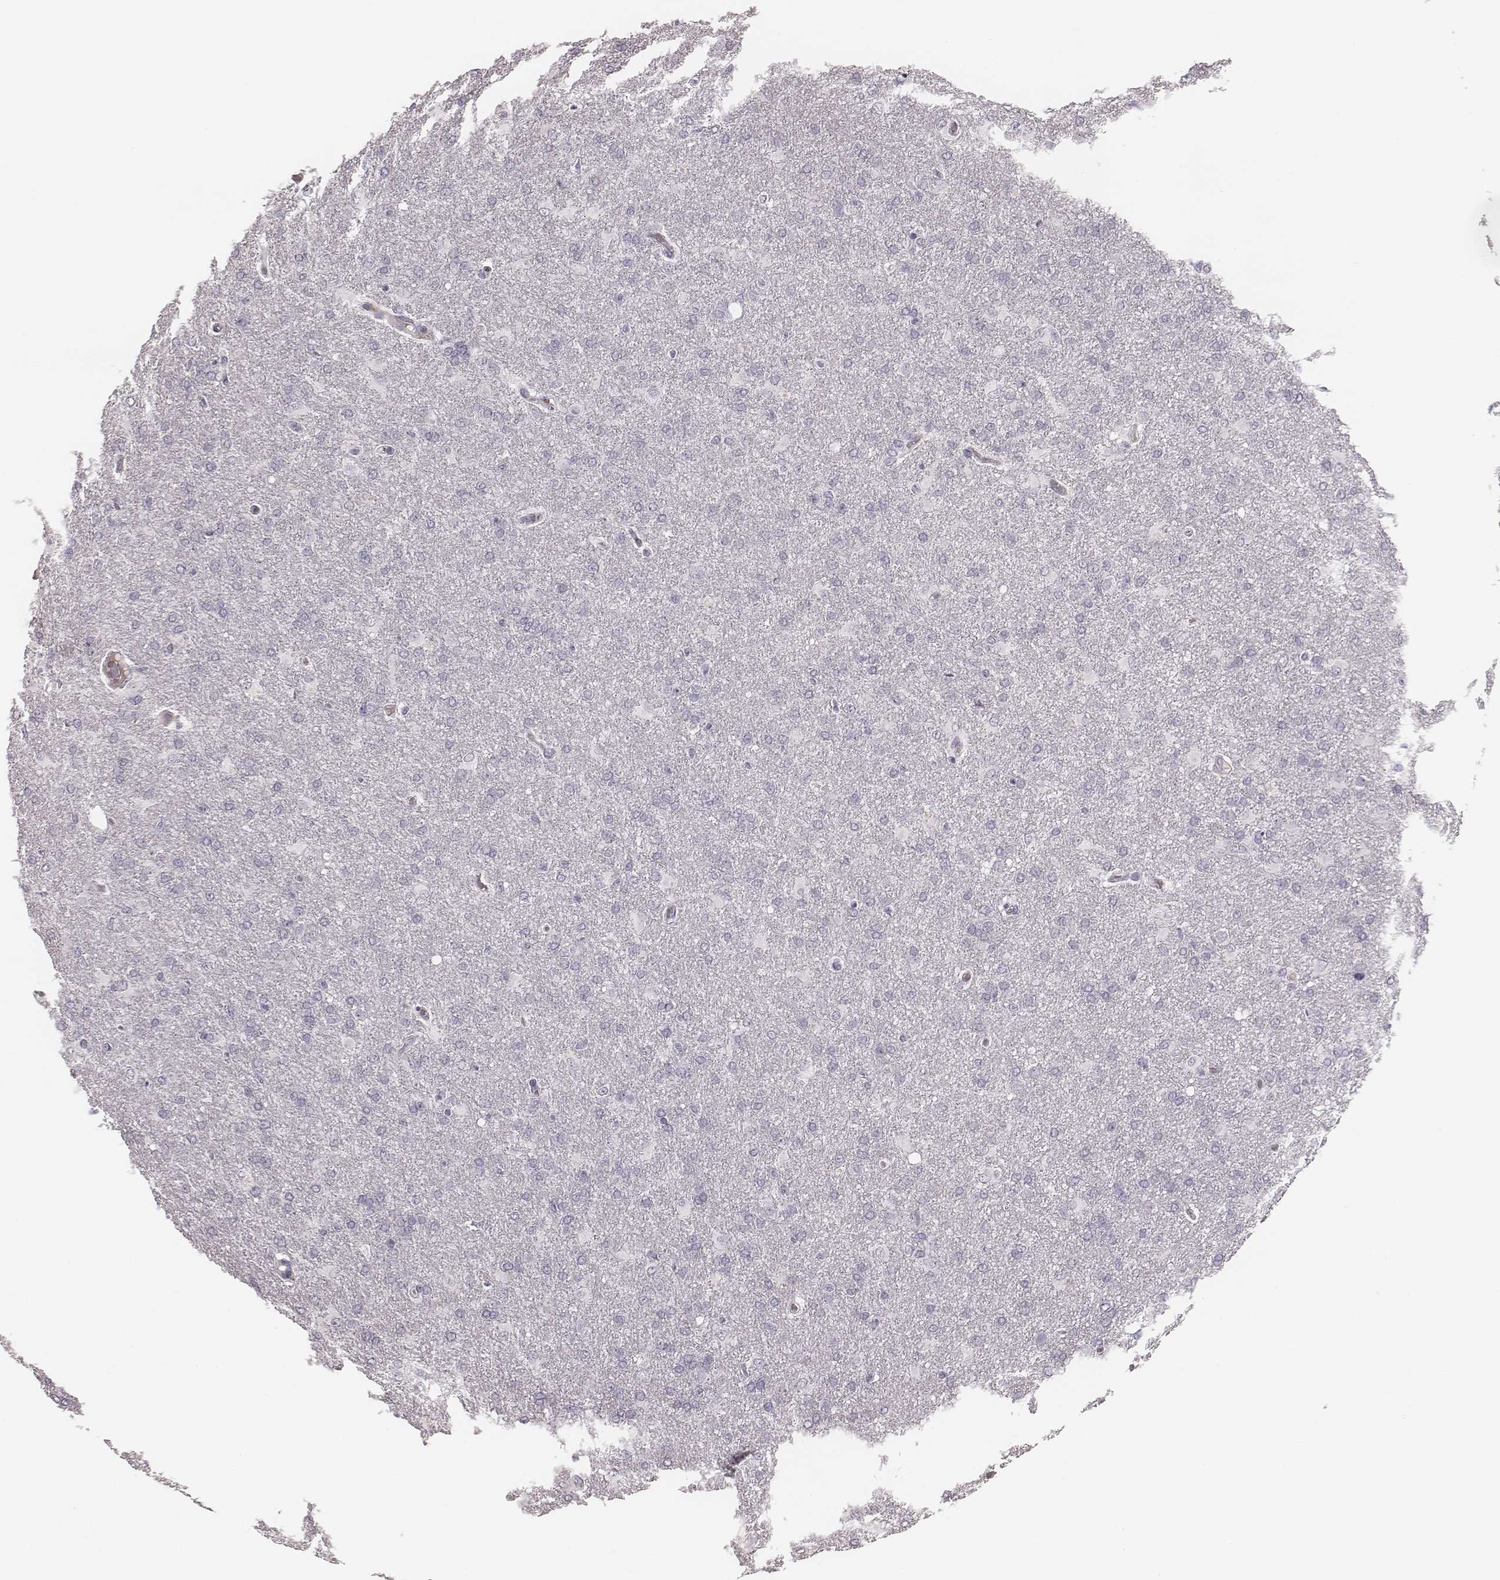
{"staining": {"intensity": "negative", "quantity": "none", "location": "none"}, "tissue": "glioma", "cell_type": "Tumor cells", "image_type": "cancer", "snomed": [{"axis": "morphology", "description": "Glioma, malignant, High grade"}, {"axis": "topography", "description": "Brain"}], "caption": "A micrograph of human high-grade glioma (malignant) is negative for staining in tumor cells.", "gene": "S100Z", "patient": {"sex": "male", "age": 68}}